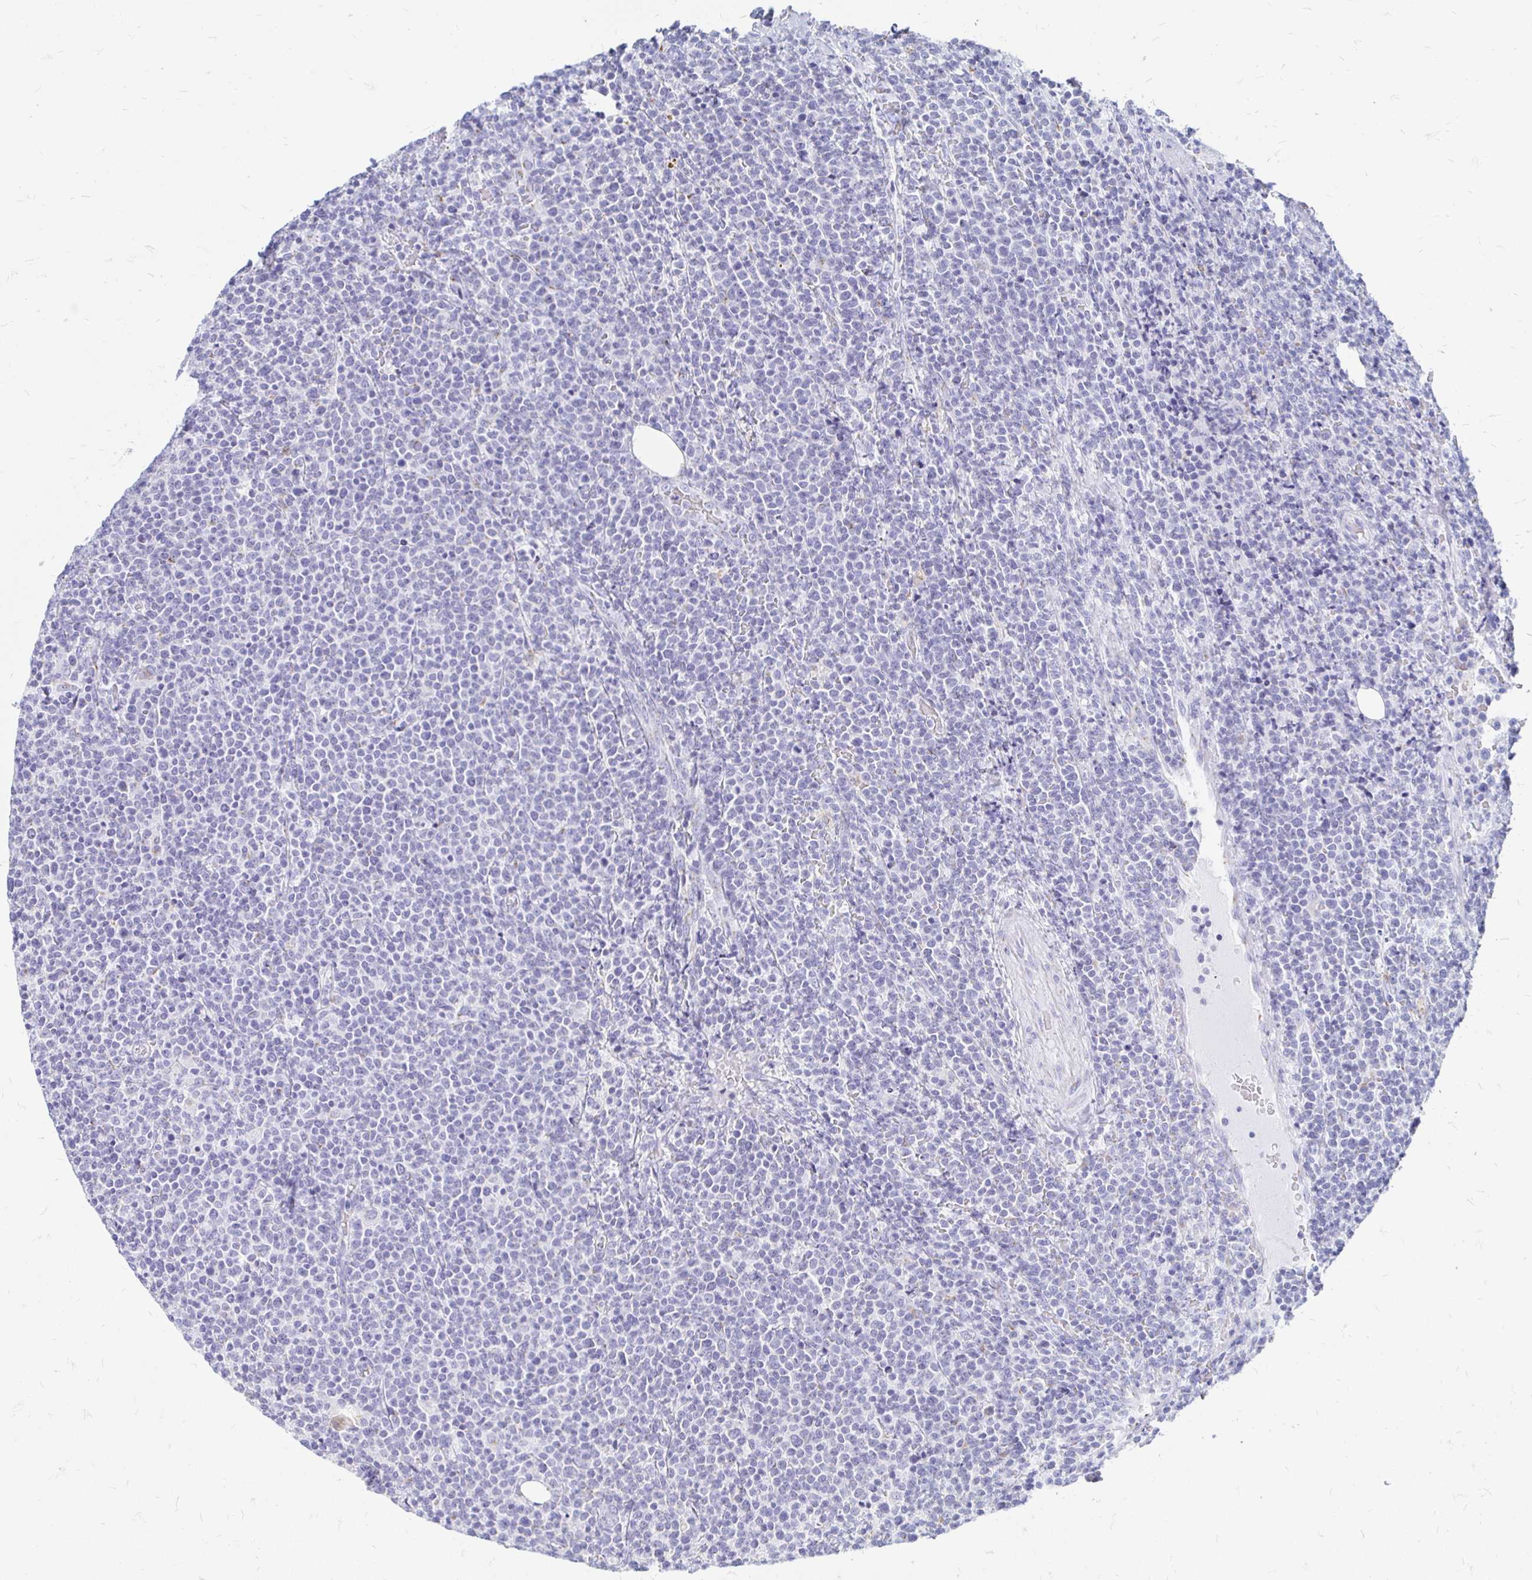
{"staining": {"intensity": "negative", "quantity": "none", "location": "none"}, "tissue": "lymphoma", "cell_type": "Tumor cells", "image_type": "cancer", "snomed": [{"axis": "morphology", "description": "Malignant lymphoma, non-Hodgkin's type, High grade"}, {"axis": "topography", "description": "Lymph node"}], "caption": "There is no significant positivity in tumor cells of high-grade malignant lymphoma, non-Hodgkin's type. The staining is performed using DAB (3,3'-diaminobenzidine) brown chromogen with nuclei counter-stained in using hematoxylin.", "gene": "PAGE4", "patient": {"sex": "male", "age": 61}}